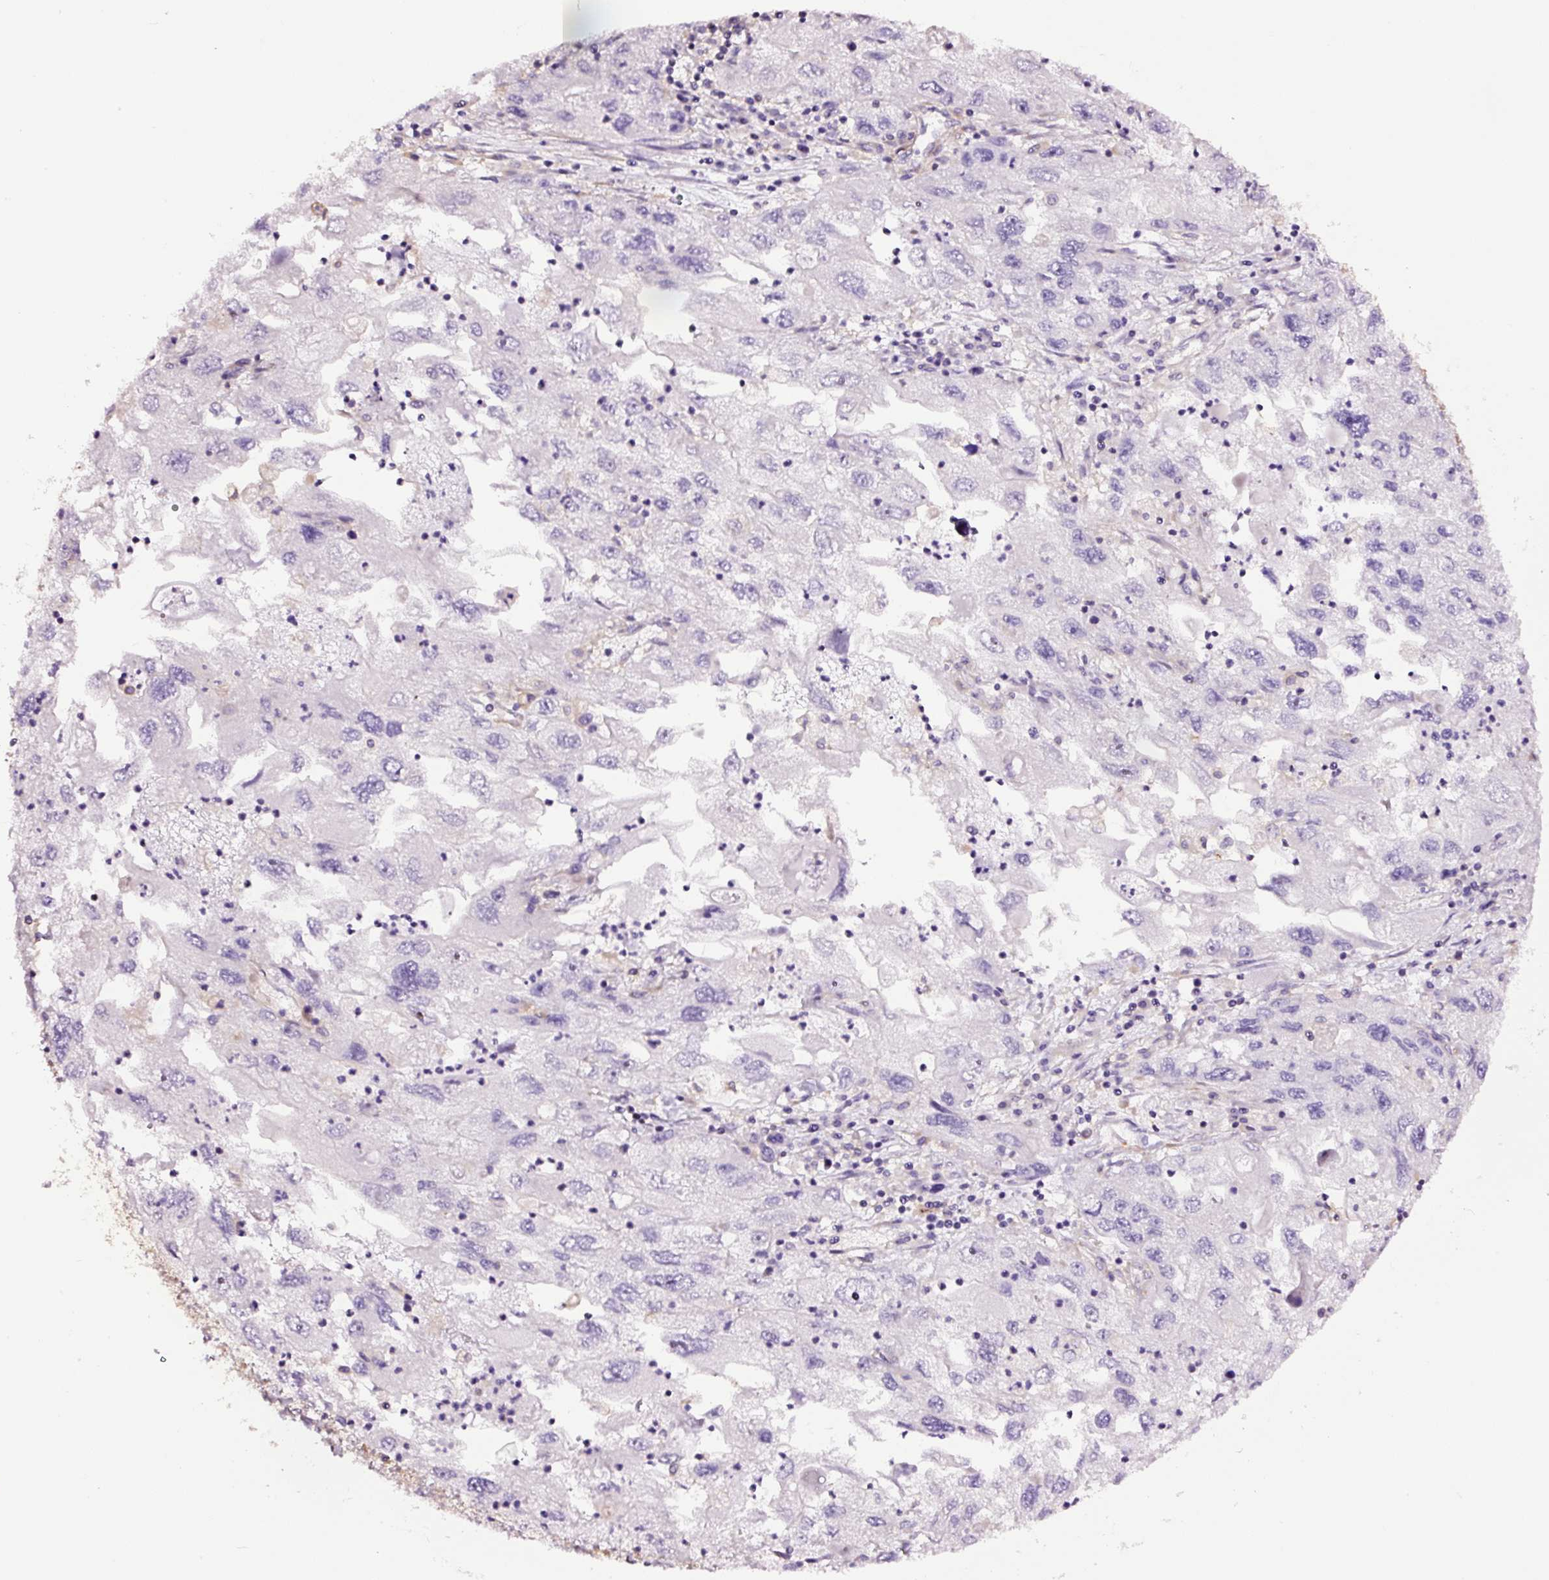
{"staining": {"intensity": "negative", "quantity": "none", "location": "none"}, "tissue": "endometrial cancer", "cell_type": "Tumor cells", "image_type": "cancer", "snomed": [{"axis": "morphology", "description": "Adenocarcinoma, NOS"}, {"axis": "topography", "description": "Endometrium"}], "caption": "Immunohistochemistry of human endometrial cancer (adenocarcinoma) displays no positivity in tumor cells.", "gene": "METAP1", "patient": {"sex": "female", "age": 49}}